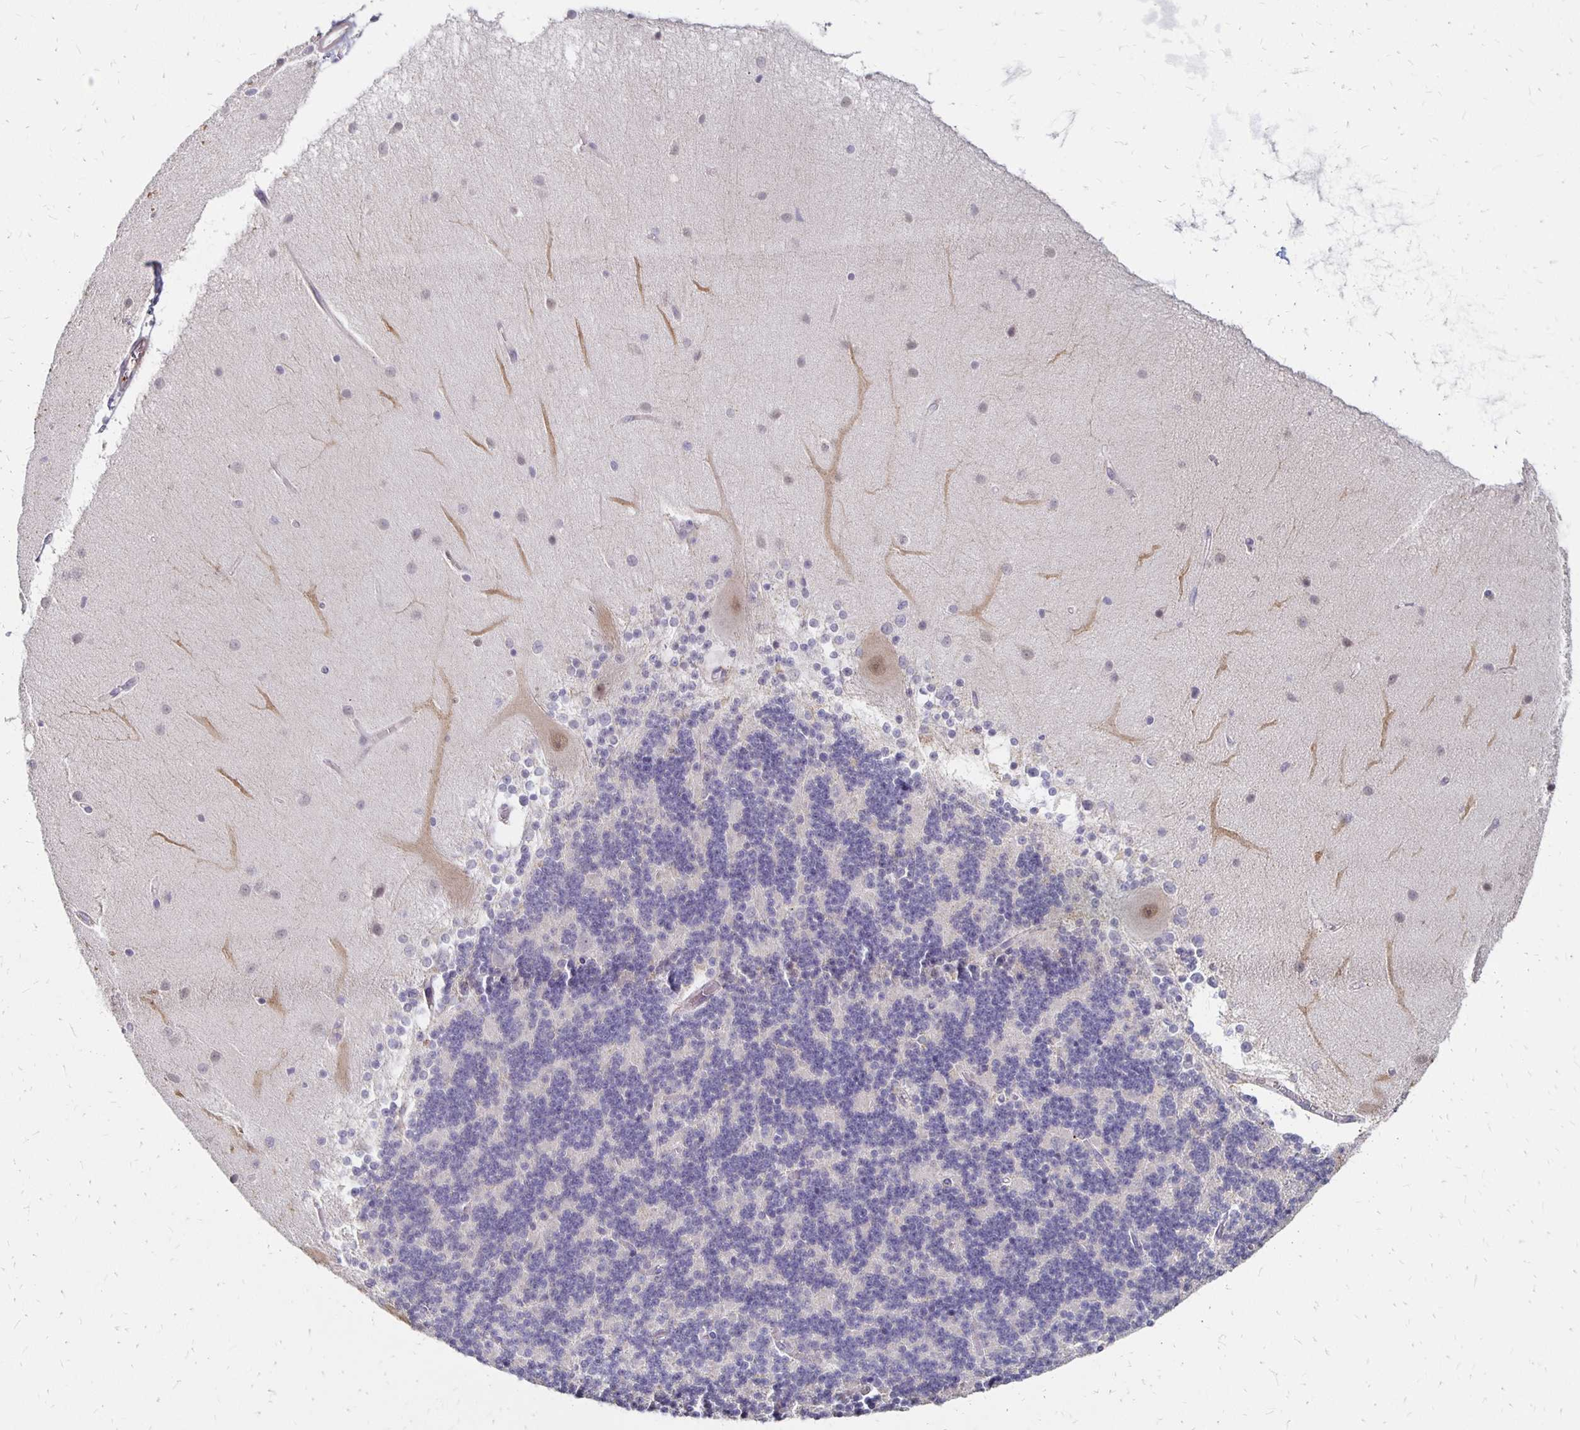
{"staining": {"intensity": "negative", "quantity": "none", "location": "none"}, "tissue": "cerebellum", "cell_type": "Cells in granular layer", "image_type": "normal", "snomed": [{"axis": "morphology", "description": "Normal tissue, NOS"}, {"axis": "topography", "description": "Cerebellum"}], "caption": "The image demonstrates no significant staining in cells in granular layer of cerebellum.", "gene": "ATOSB", "patient": {"sex": "female", "age": 54}}